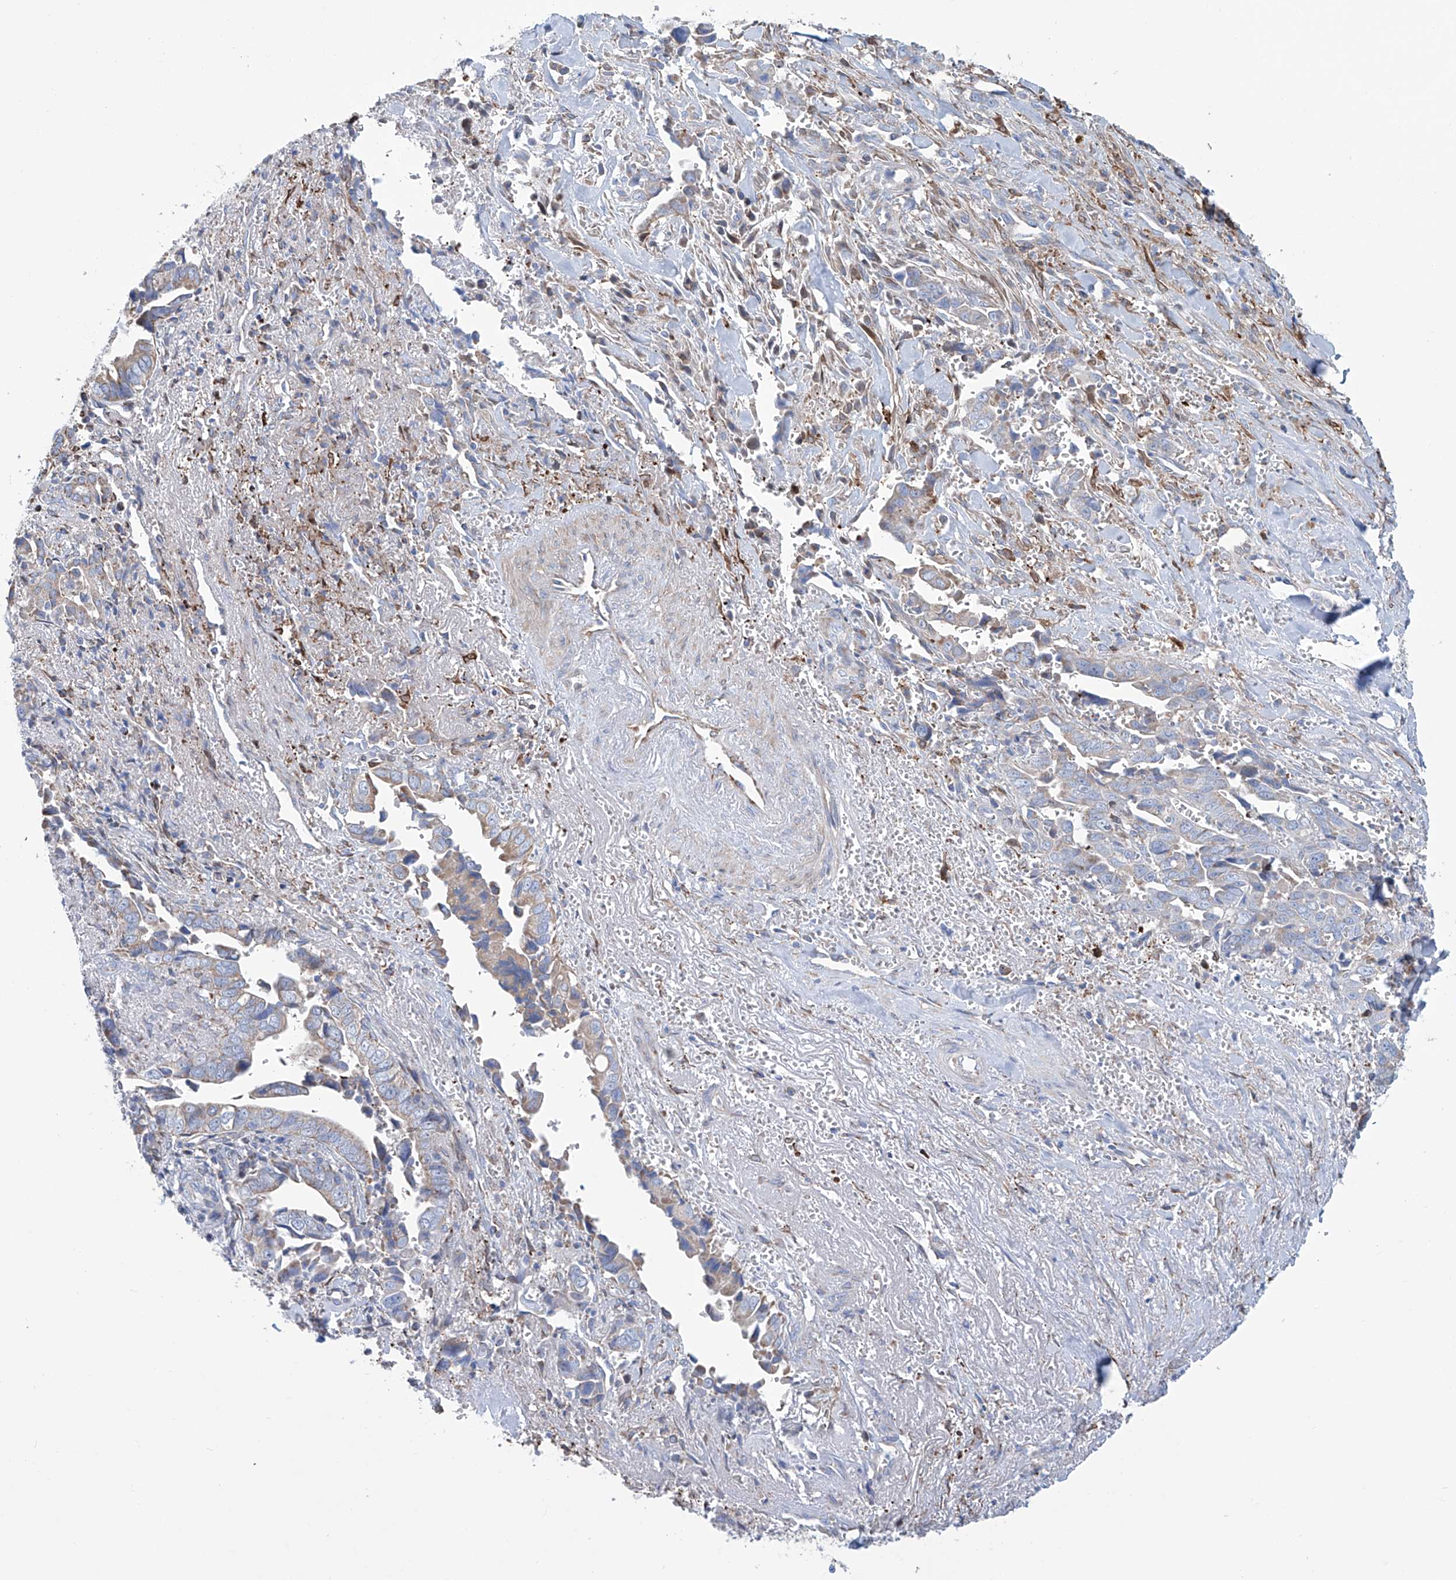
{"staining": {"intensity": "weak", "quantity": "25%-75%", "location": "cytoplasmic/membranous"}, "tissue": "liver cancer", "cell_type": "Tumor cells", "image_type": "cancer", "snomed": [{"axis": "morphology", "description": "Cholangiocarcinoma"}, {"axis": "topography", "description": "Liver"}], "caption": "A brown stain highlights weak cytoplasmic/membranous expression of a protein in human liver cancer (cholangiocarcinoma) tumor cells. The staining was performed using DAB, with brown indicating positive protein expression. Nuclei are stained blue with hematoxylin.", "gene": "ALDH6A1", "patient": {"sex": "female", "age": 79}}